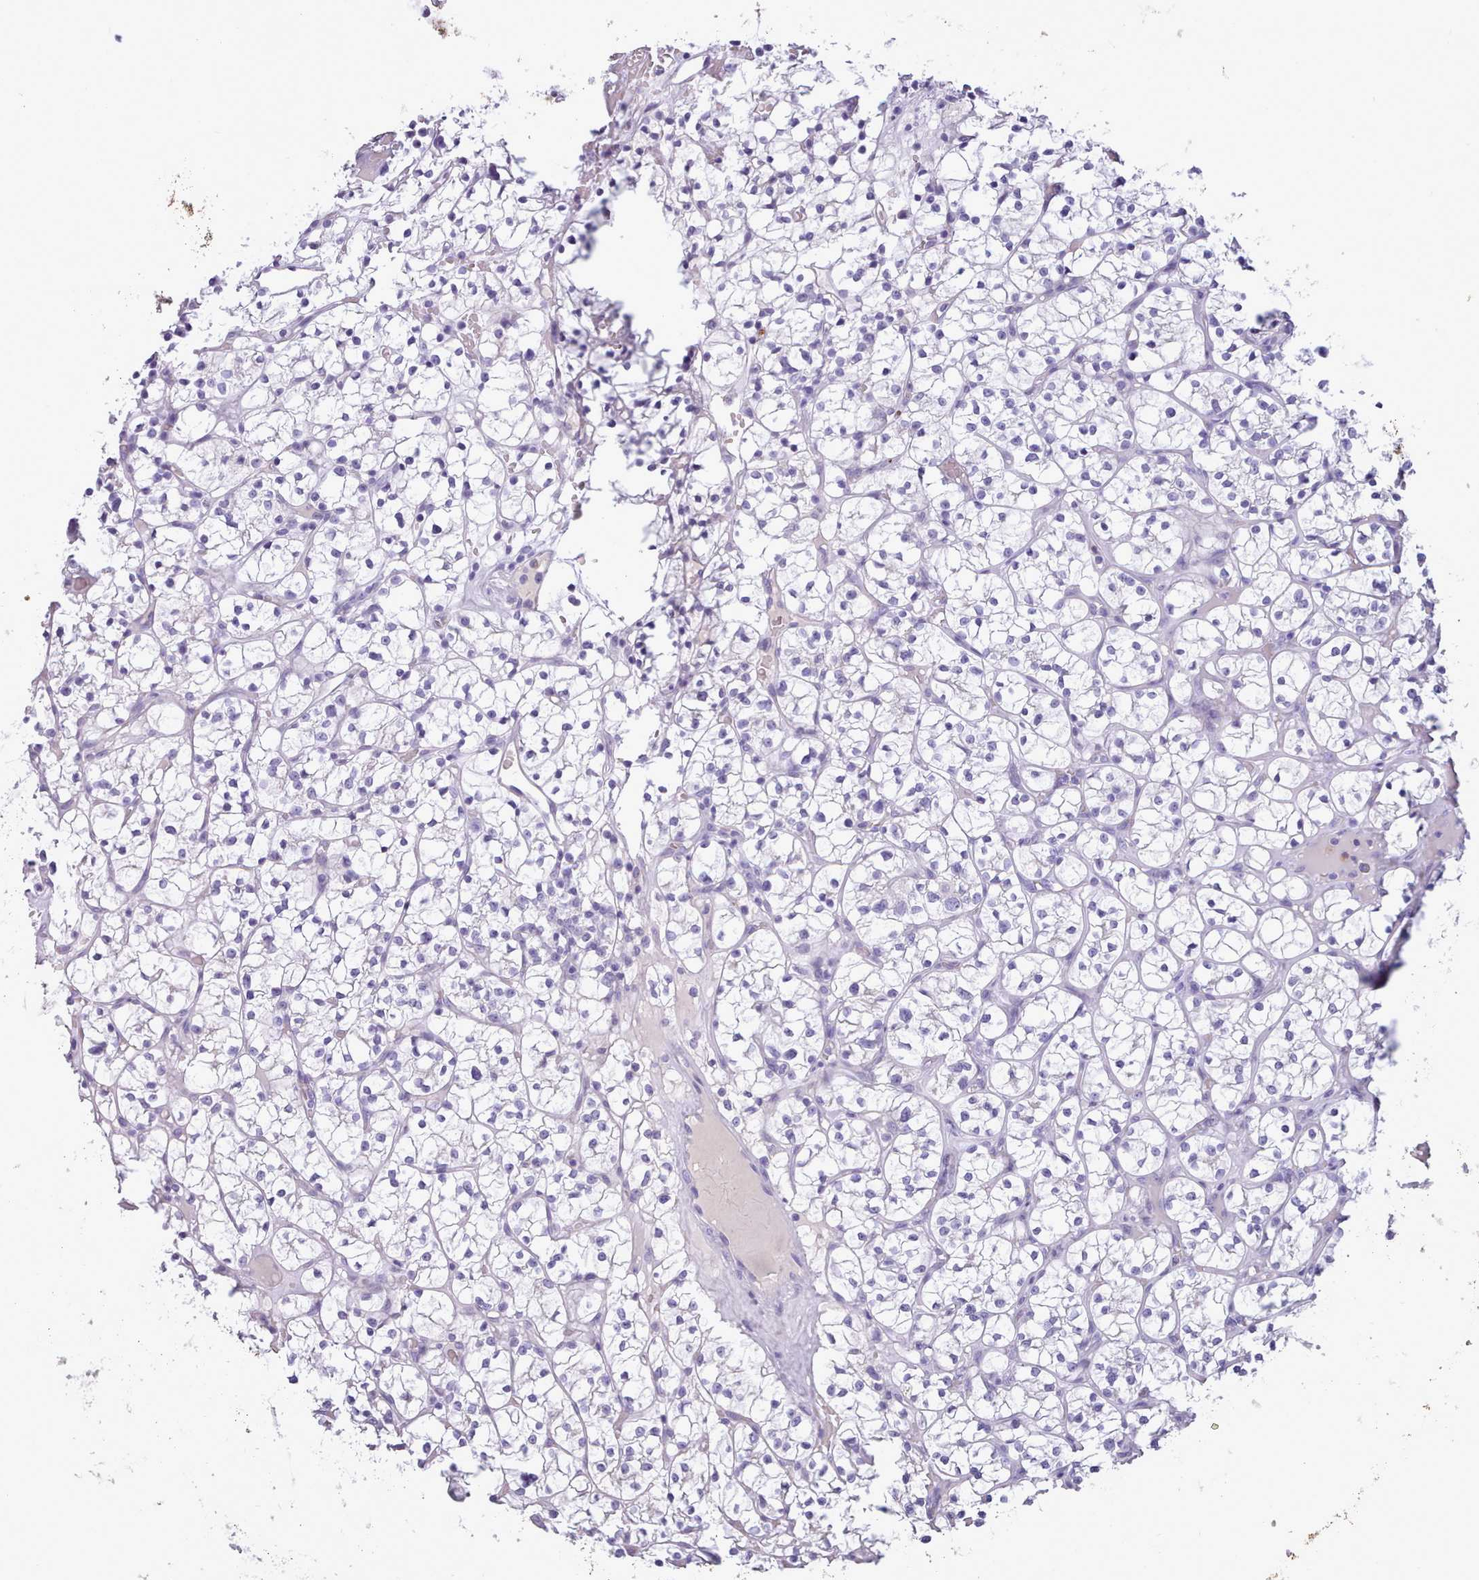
{"staining": {"intensity": "negative", "quantity": "none", "location": "none"}, "tissue": "renal cancer", "cell_type": "Tumor cells", "image_type": "cancer", "snomed": [{"axis": "morphology", "description": "Adenocarcinoma, NOS"}, {"axis": "topography", "description": "Kidney"}], "caption": "Tumor cells show no significant staining in renal cancer.", "gene": "CYP2A13", "patient": {"sex": "female", "age": 64}}